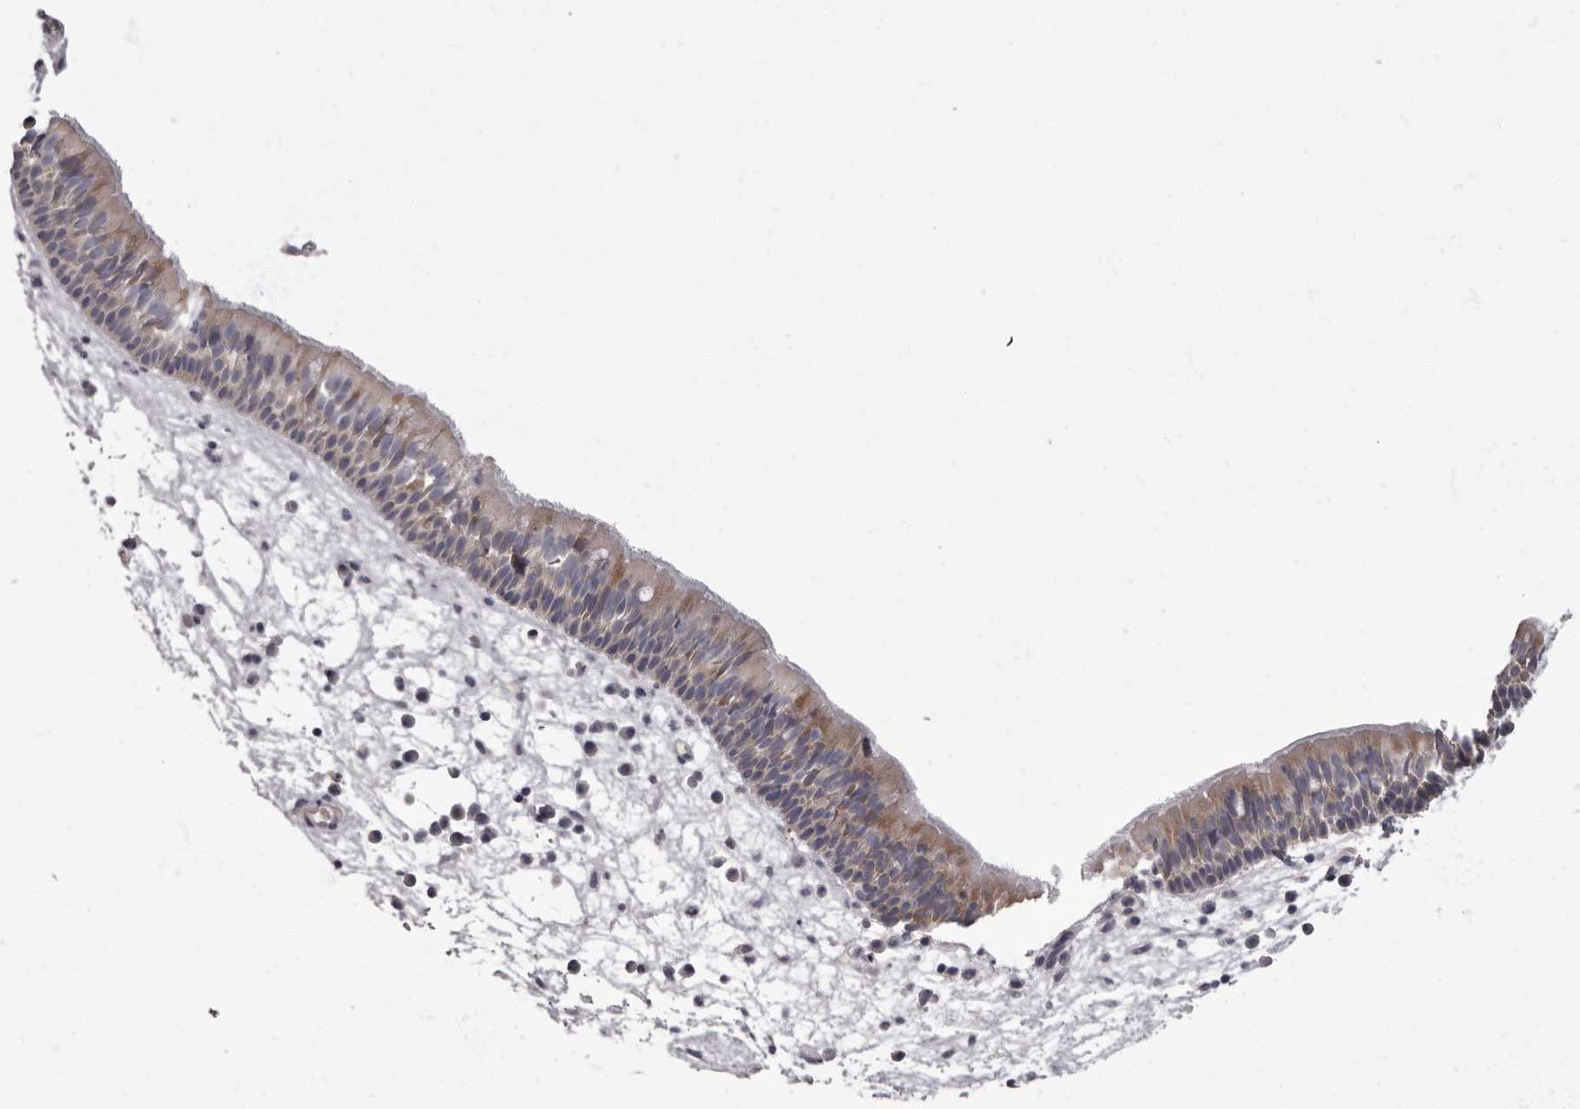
{"staining": {"intensity": "moderate", "quantity": "25%-75%", "location": "cytoplasmic/membranous"}, "tissue": "nasopharynx", "cell_type": "Respiratory epithelial cells", "image_type": "normal", "snomed": [{"axis": "morphology", "description": "Normal tissue, NOS"}, {"axis": "morphology", "description": "Inflammation, NOS"}, {"axis": "morphology", "description": "Malignant melanoma, Metastatic site"}, {"axis": "topography", "description": "Nasopharynx"}], "caption": "High-power microscopy captured an immunohistochemistry micrograph of normal nasopharynx, revealing moderate cytoplasmic/membranous expression in about 25%-75% of respiratory epithelial cells.", "gene": "APEH", "patient": {"sex": "male", "age": 70}}